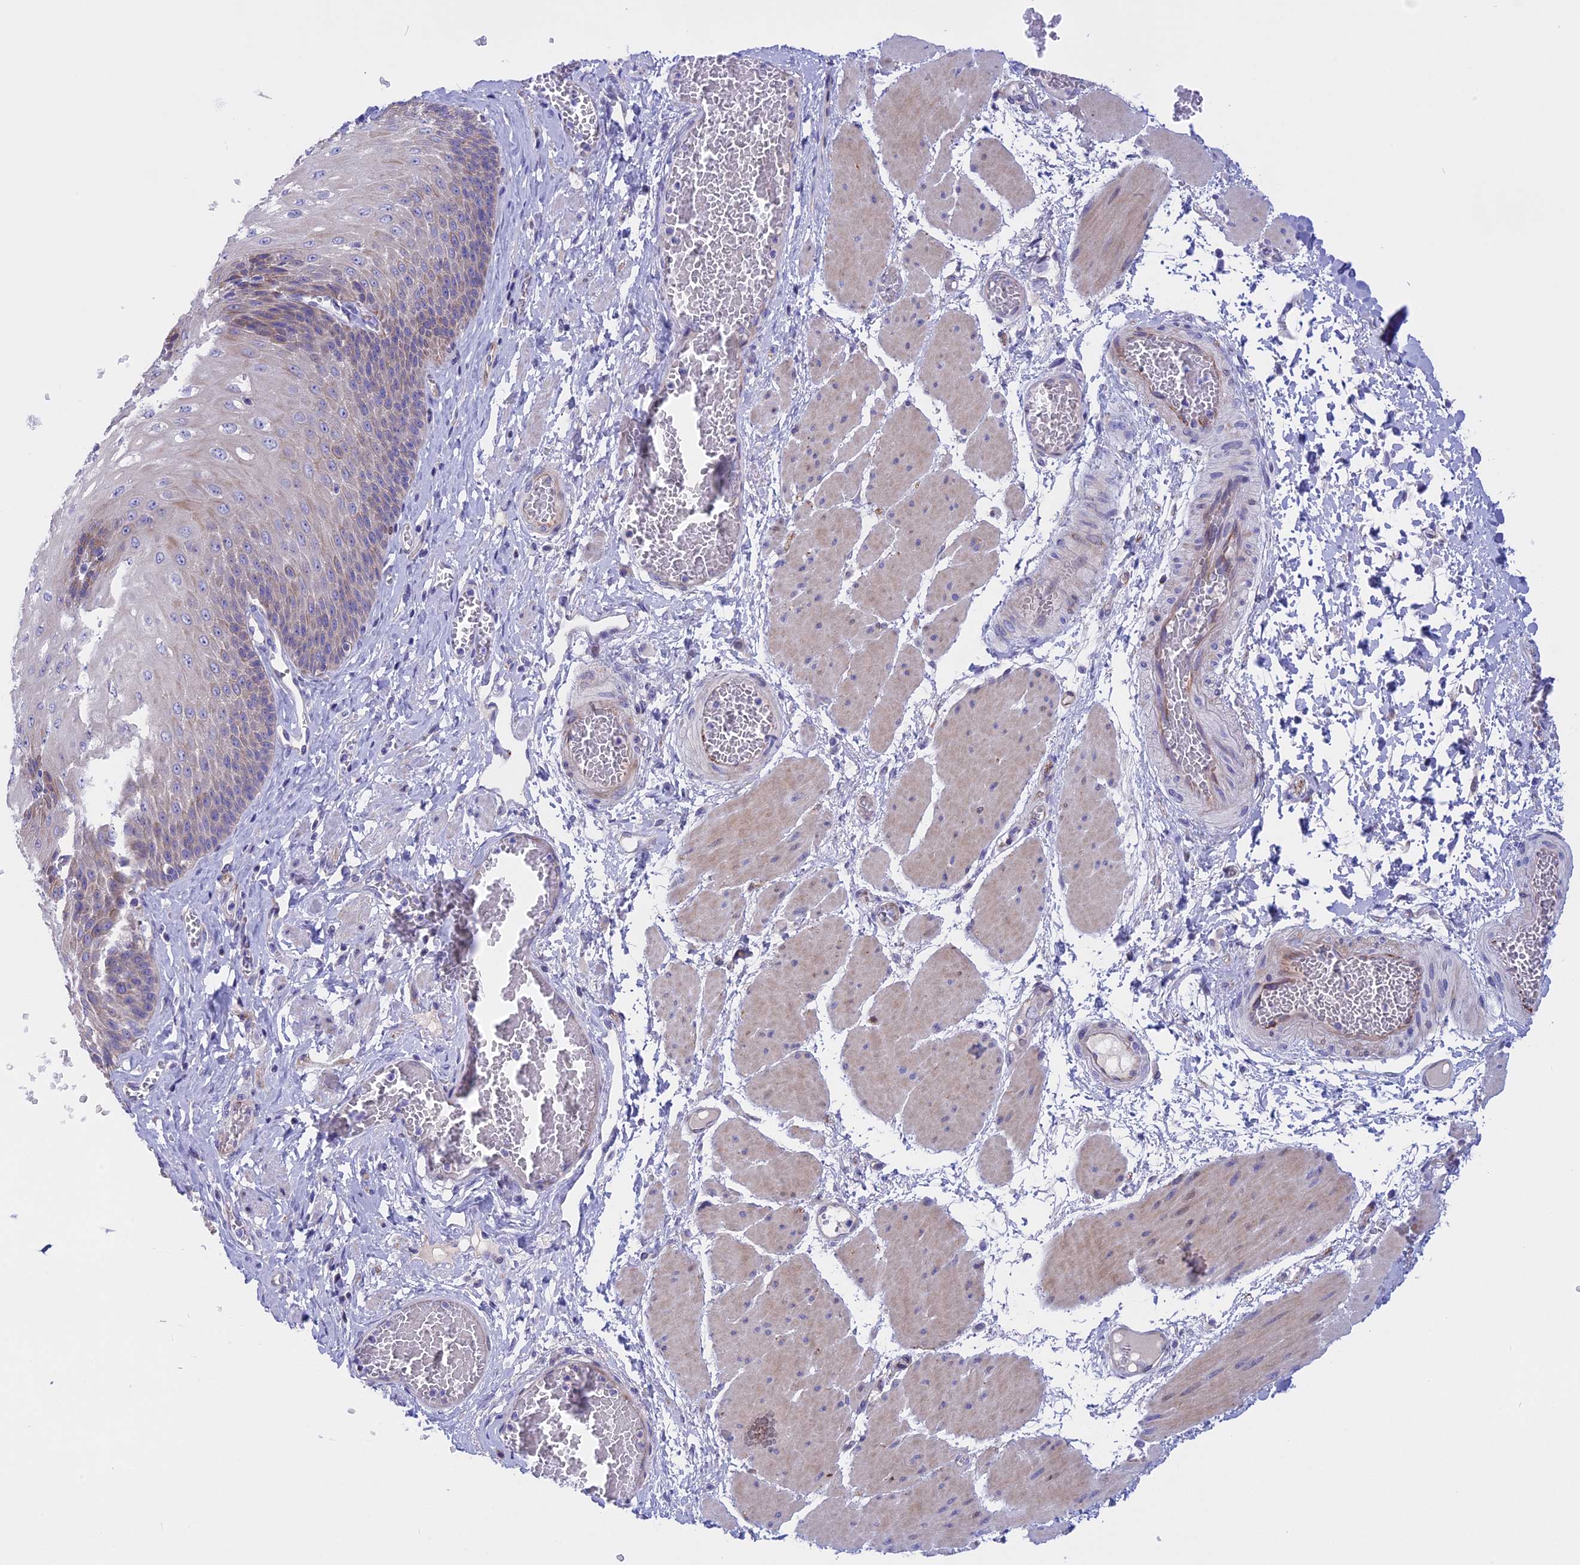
{"staining": {"intensity": "weak", "quantity": "25%-75%", "location": "cytoplasmic/membranous"}, "tissue": "esophagus", "cell_type": "Squamous epithelial cells", "image_type": "normal", "snomed": [{"axis": "morphology", "description": "Normal tissue, NOS"}, {"axis": "topography", "description": "Esophagus"}], "caption": "This micrograph demonstrates IHC staining of unremarkable human esophagus, with low weak cytoplasmic/membranous positivity in approximately 25%-75% of squamous epithelial cells.", "gene": "TMEM138", "patient": {"sex": "male", "age": 60}}